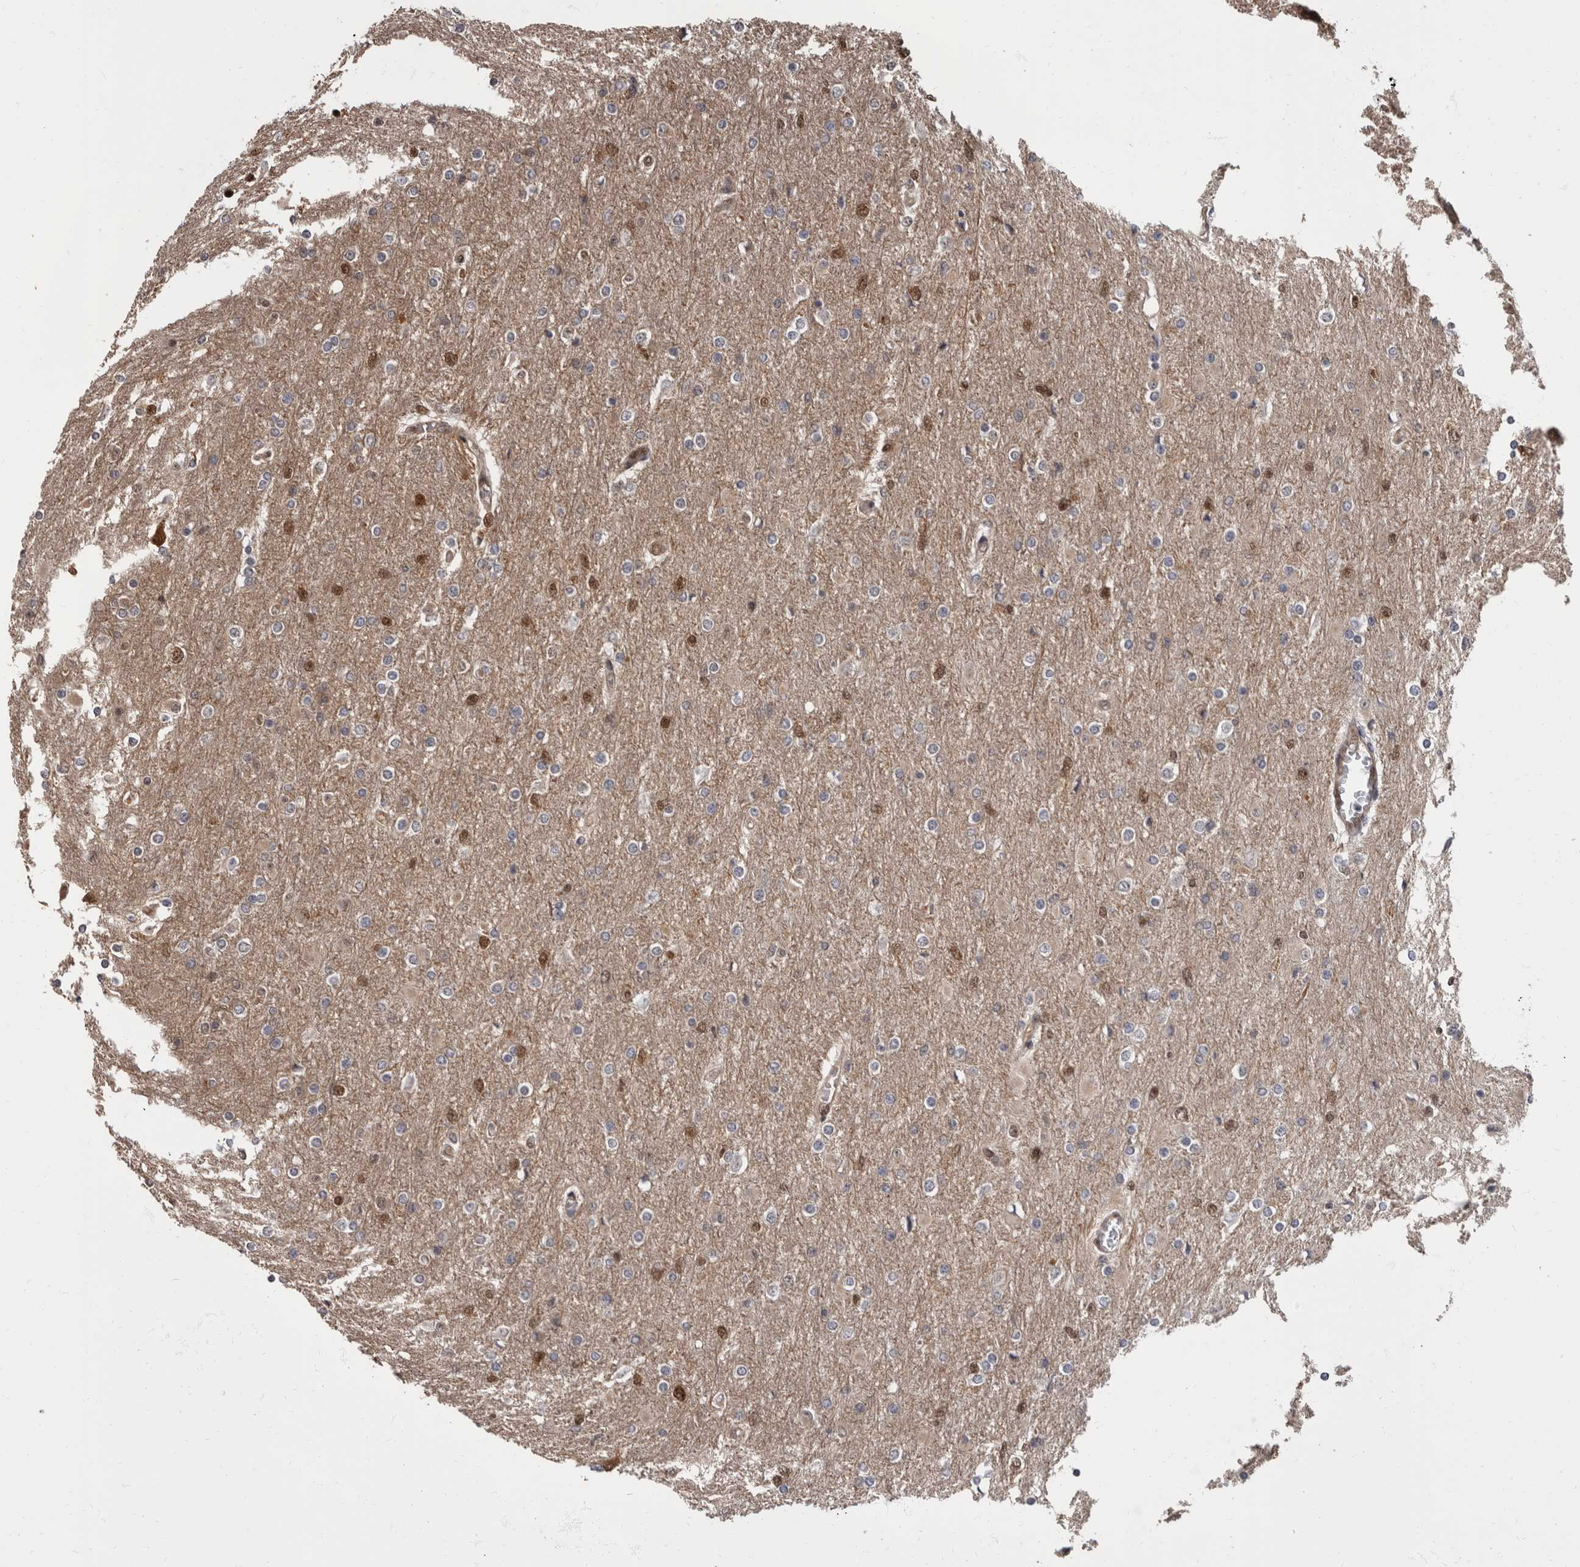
{"staining": {"intensity": "moderate", "quantity": "<25%", "location": "nuclear"}, "tissue": "glioma", "cell_type": "Tumor cells", "image_type": "cancer", "snomed": [{"axis": "morphology", "description": "Glioma, malignant, High grade"}, {"axis": "topography", "description": "Cerebral cortex"}], "caption": "High-magnification brightfield microscopy of glioma stained with DAB (3,3'-diaminobenzidine) (brown) and counterstained with hematoxylin (blue). tumor cells exhibit moderate nuclear expression is present in about<25% of cells. The staining was performed using DAB (3,3'-diaminobenzidine), with brown indicating positive protein expression. Nuclei are stained blue with hematoxylin.", "gene": "AKT3", "patient": {"sex": "female", "age": 36}}